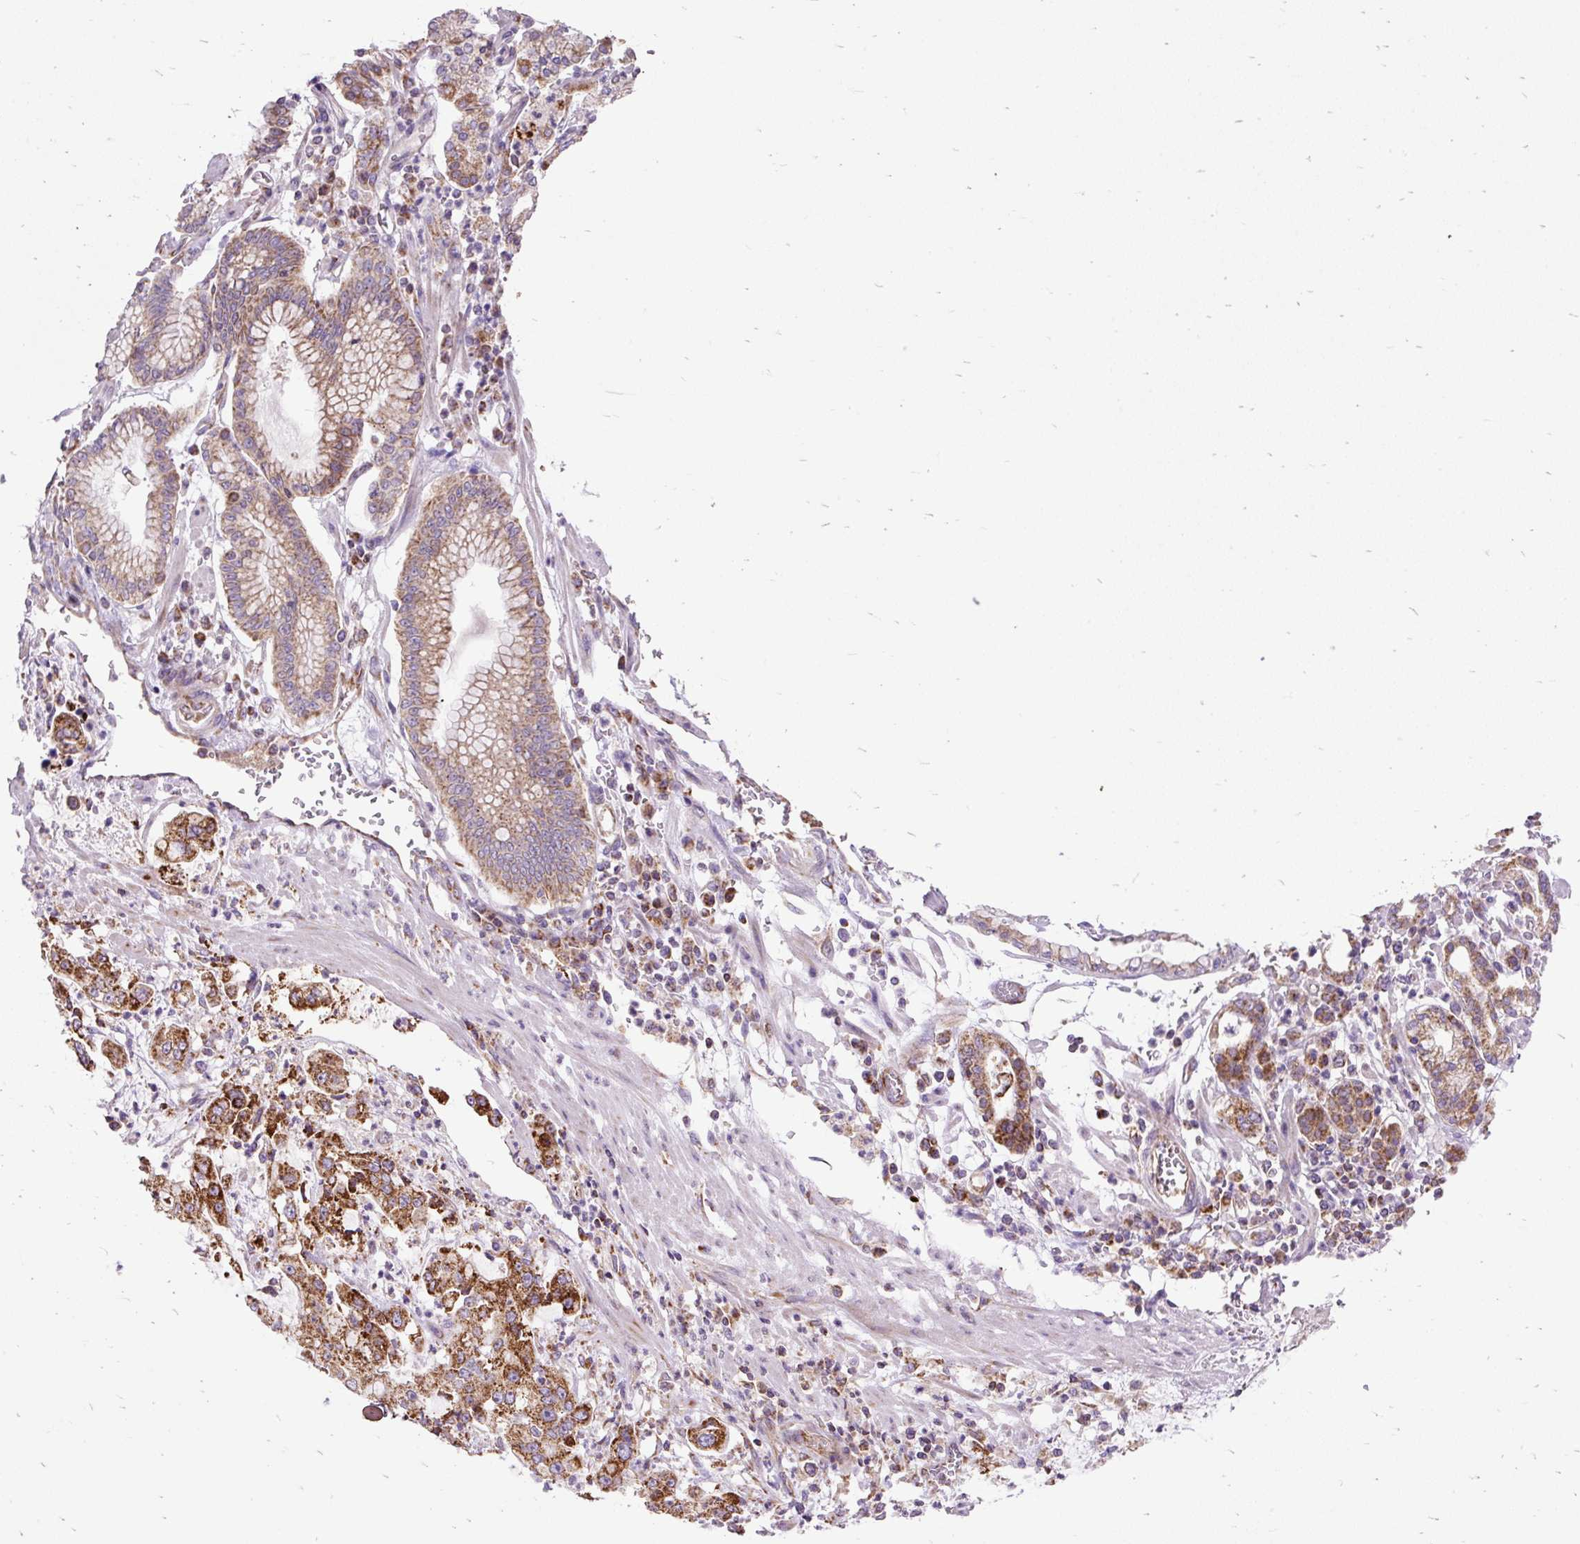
{"staining": {"intensity": "strong", "quantity": ">75%", "location": "cytoplasmic/membranous"}, "tissue": "stomach cancer", "cell_type": "Tumor cells", "image_type": "cancer", "snomed": [{"axis": "morphology", "description": "Adenocarcinoma, NOS"}, {"axis": "topography", "description": "Stomach"}], "caption": "Immunohistochemistry histopathology image of neoplastic tissue: human stomach cancer stained using IHC displays high levels of strong protein expression localized specifically in the cytoplasmic/membranous of tumor cells, appearing as a cytoplasmic/membranous brown color.", "gene": "TOMM40", "patient": {"sex": "male", "age": 76}}